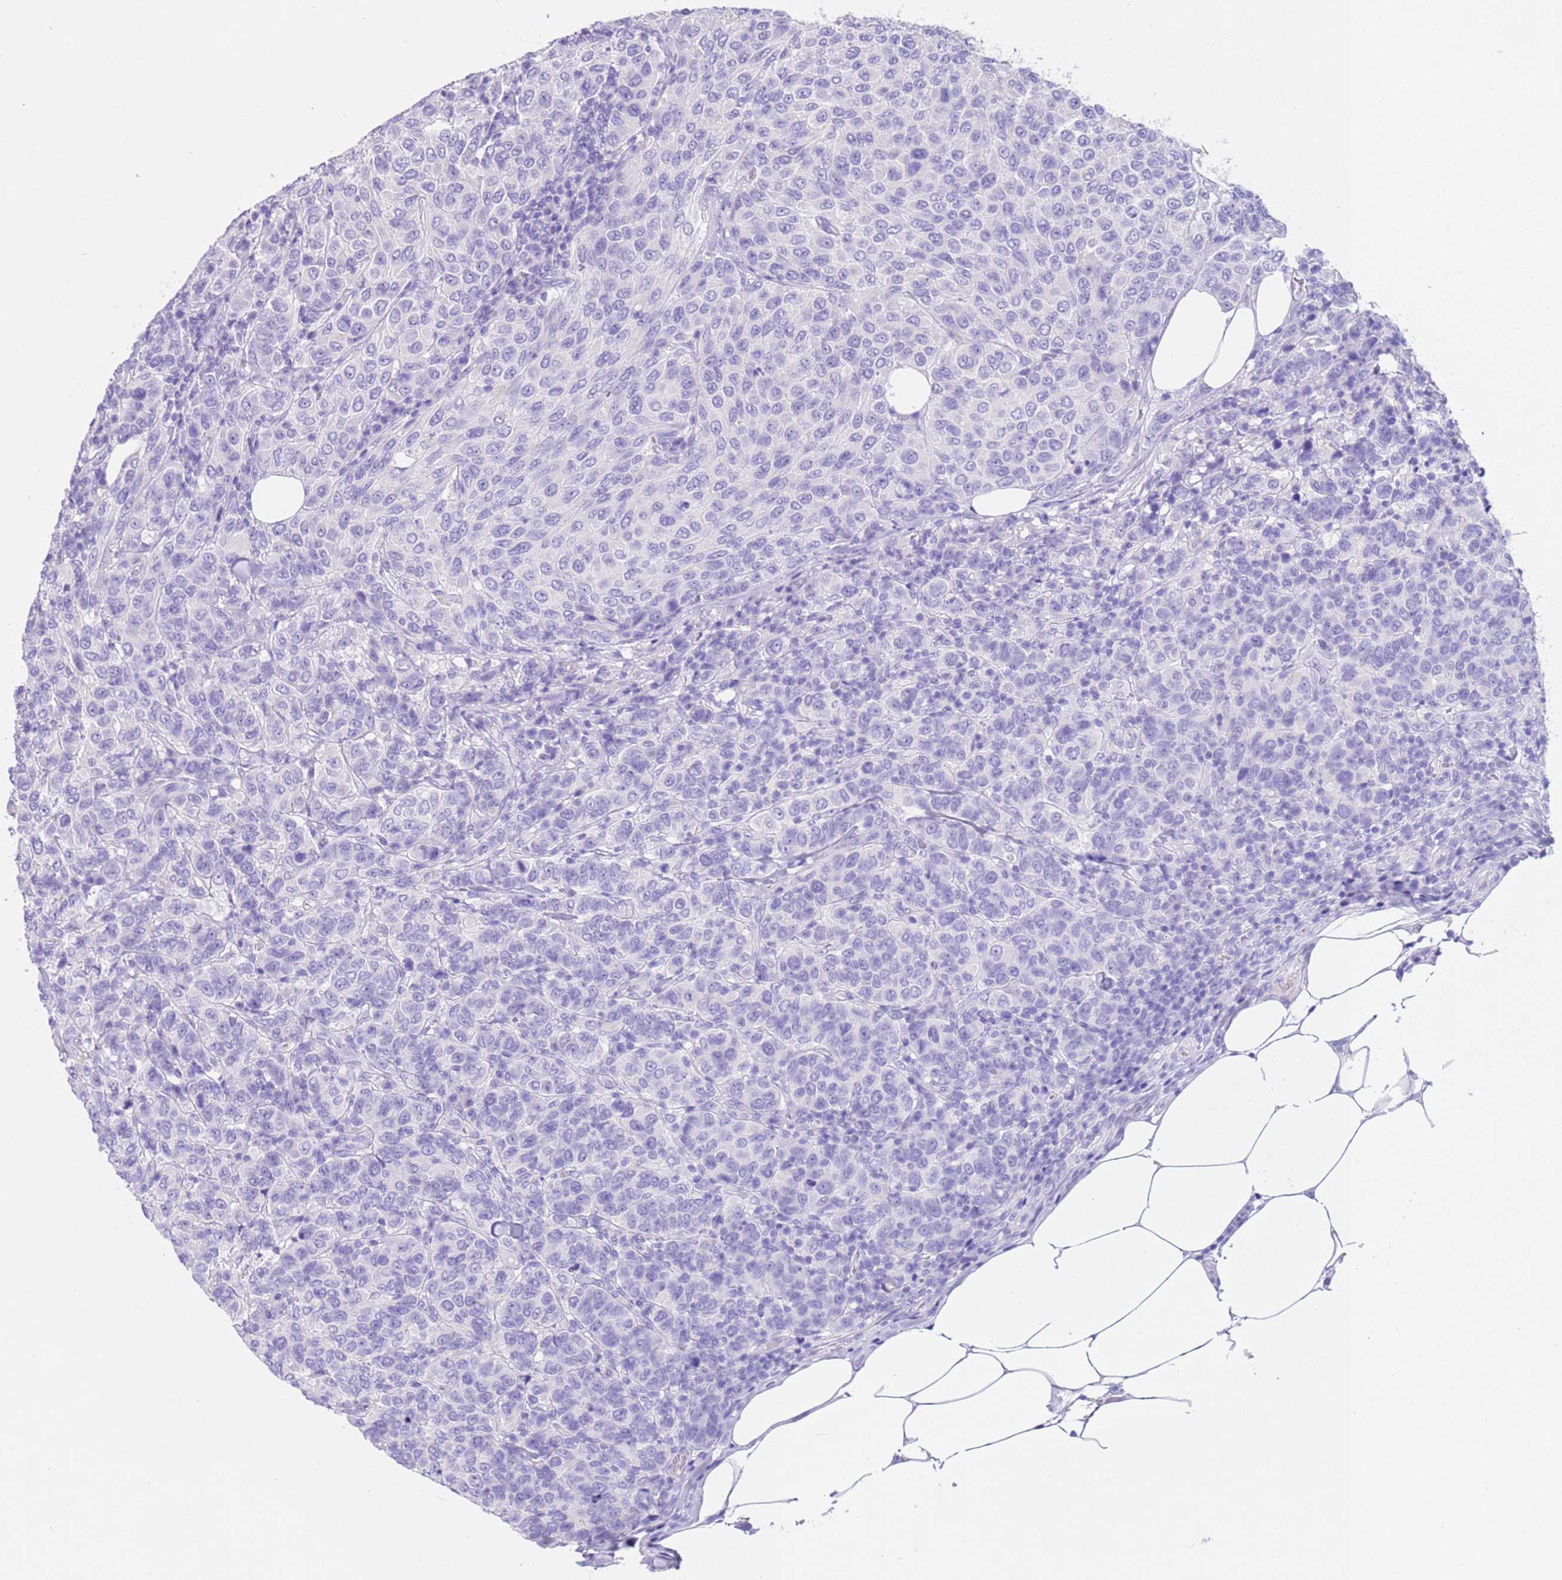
{"staining": {"intensity": "negative", "quantity": "none", "location": "none"}, "tissue": "breast cancer", "cell_type": "Tumor cells", "image_type": "cancer", "snomed": [{"axis": "morphology", "description": "Duct carcinoma"}, {"axis": "topography", "description": "Breast"}], "caption": "Intraductal carcinoma (breast) was stained to show a protein in brown. There is no significant positivity in tumor cells.", "gene": "CPB1", "patient": {"sex": "female", "age": 55}}